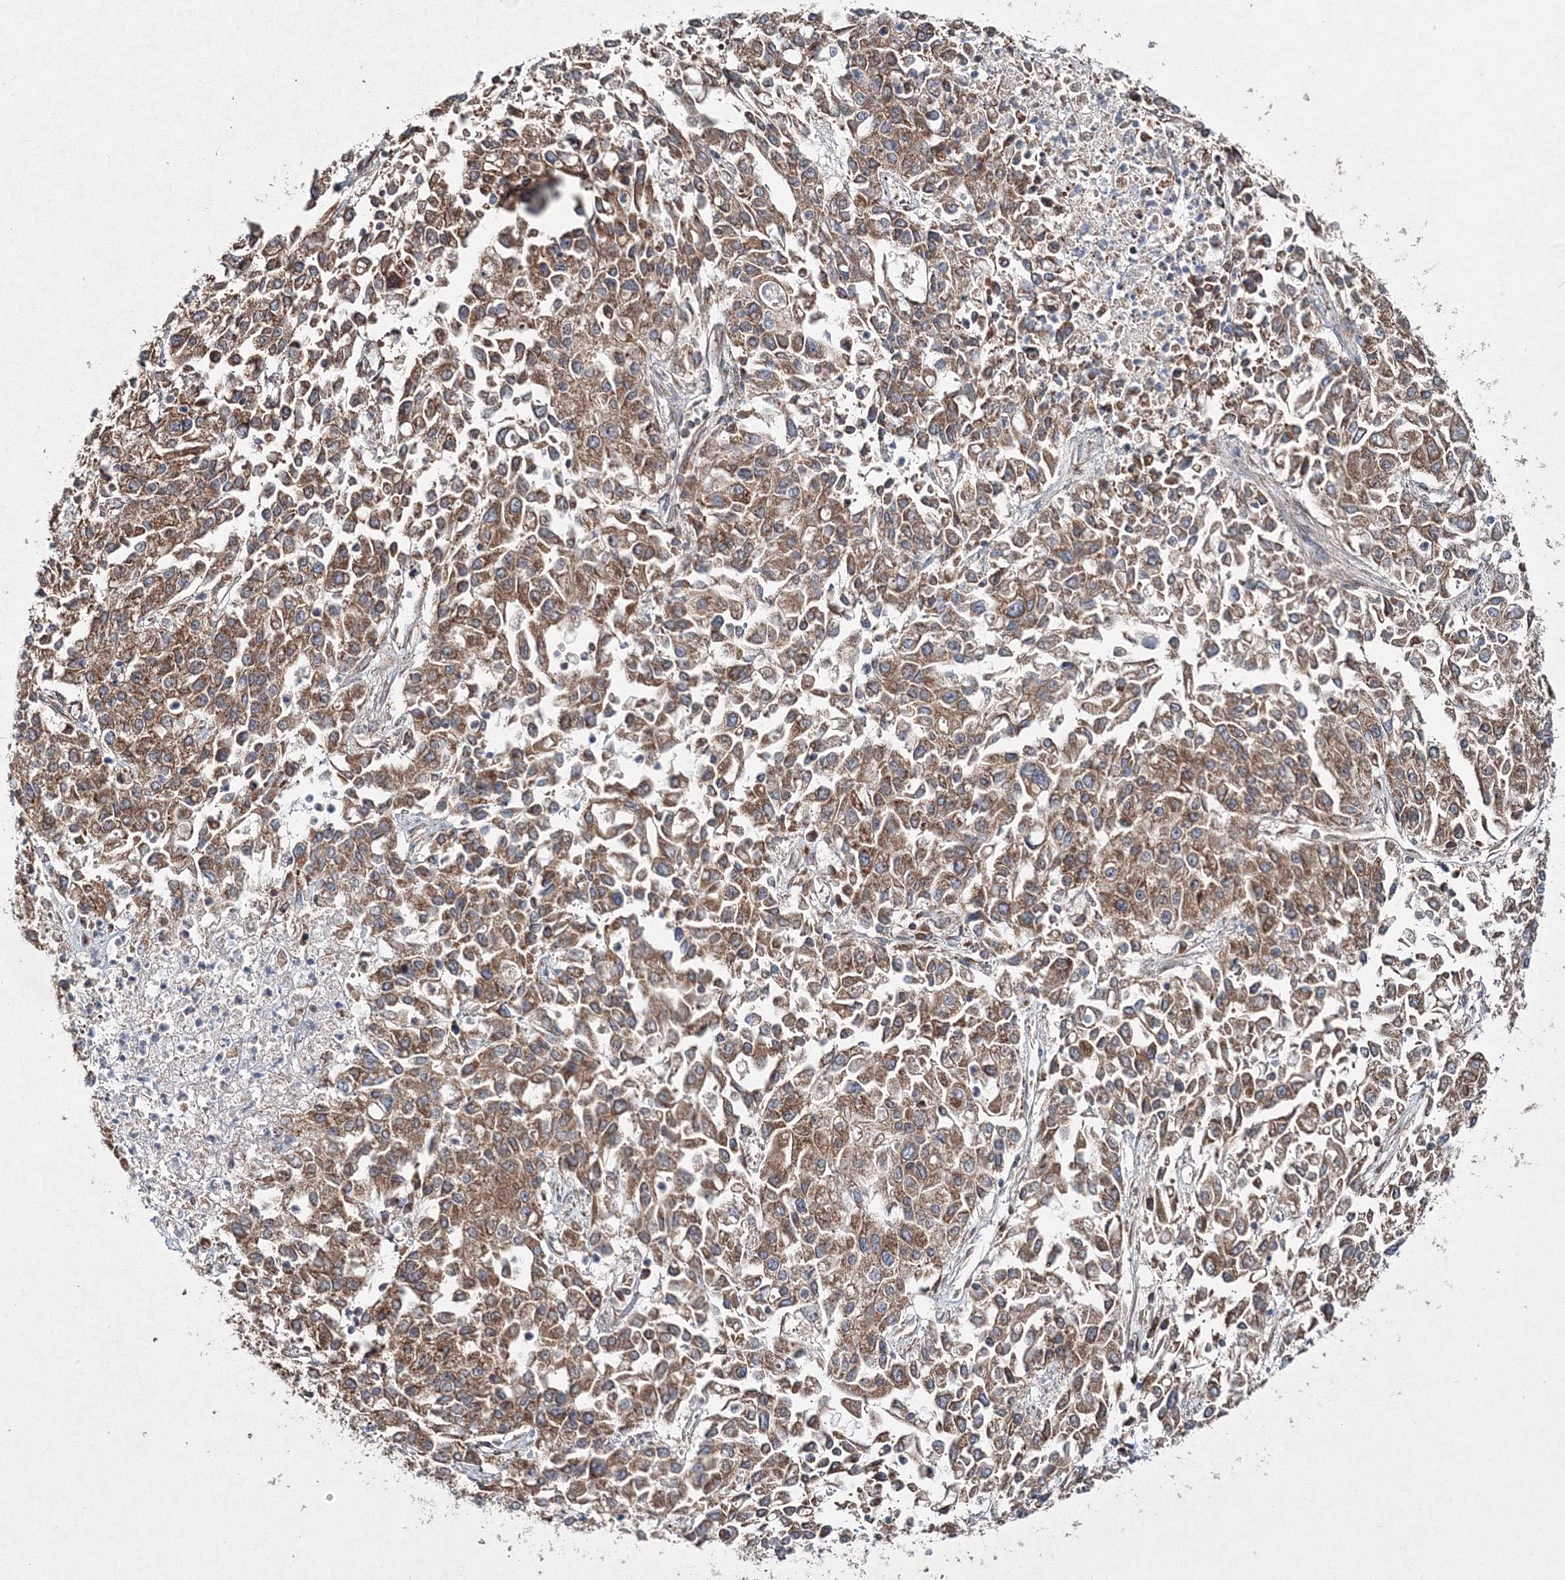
{"staining": {"intensity": "moderate", "quantity": ">75%", "location": "cytoplasmic/membranous"}, "tissue": "endometrial cancer", "cell_type": "Tumor cells", "image_type": "cancer", "snomed": [{"axis": "morphology", "description": "Adenocarcinoma, NOS"}, {"axis": "topography", "description": "Endometrium"}], "caption": "Adenocarcinoma (endometrial) stained with immunohistochemistry displays moderate cytoplasmic/membranous staining in about >75% of tumor cells.", "gene": "PEX13", "patient": {"sex": "female", "age": 49}}